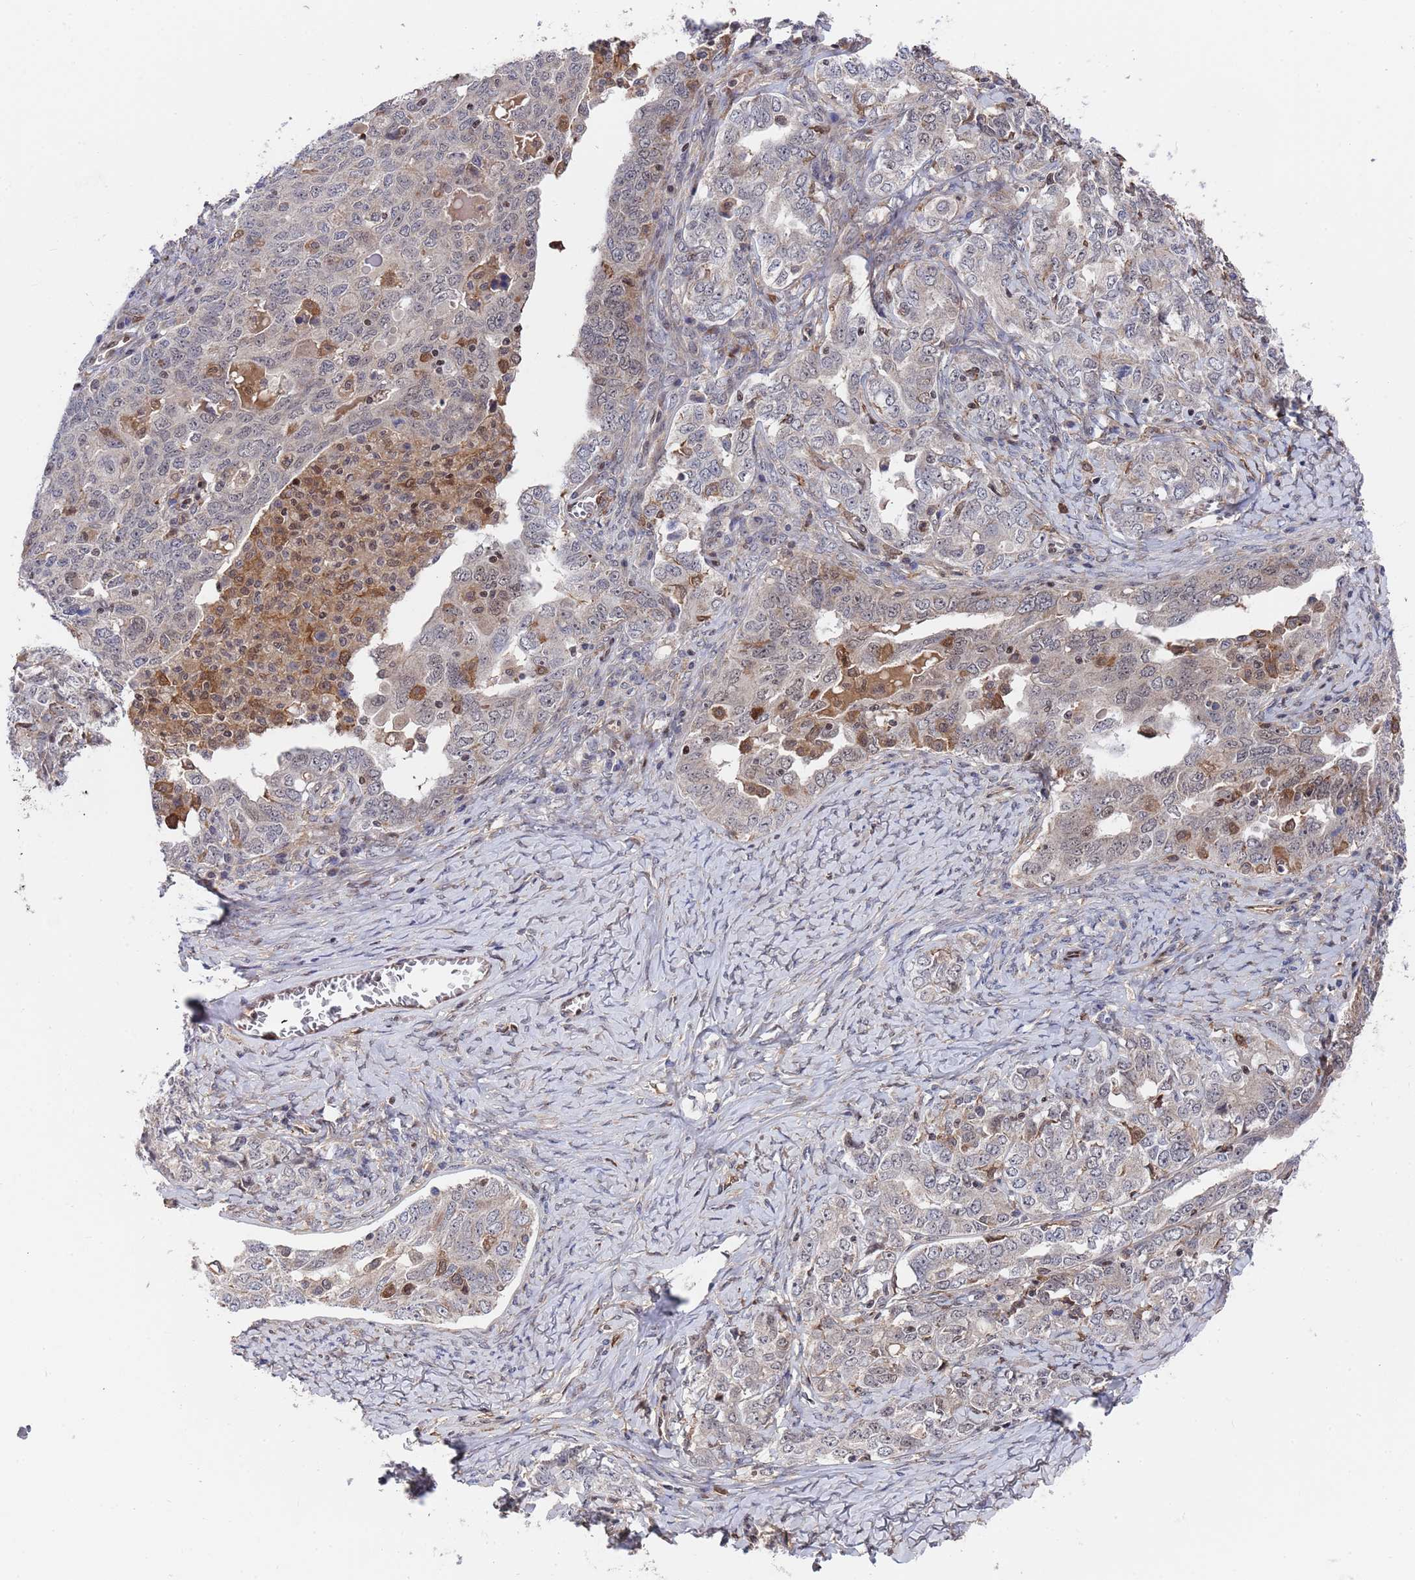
{"staining": {"intensity": "moderate", "quantity": "<25%", "location": "cytoplasmic/membranous"}, "tissue": "ovarian cancer", "cell_type": "Tumor cells", "image_type": "cancer", "snomed": [{"axis": "morphology", "description": "Carcinoma, endometroid"}, {"axis": "topography", "description": "Ovary"}], "caption": "Human ovarian cancer stained with a brown dye reveals moderate cytoplasmic/membranous positive positivity in approximately <25% of tumor cells.", "gene": "TMBIM6", "patient": {"sex": "female", "age": 62}}